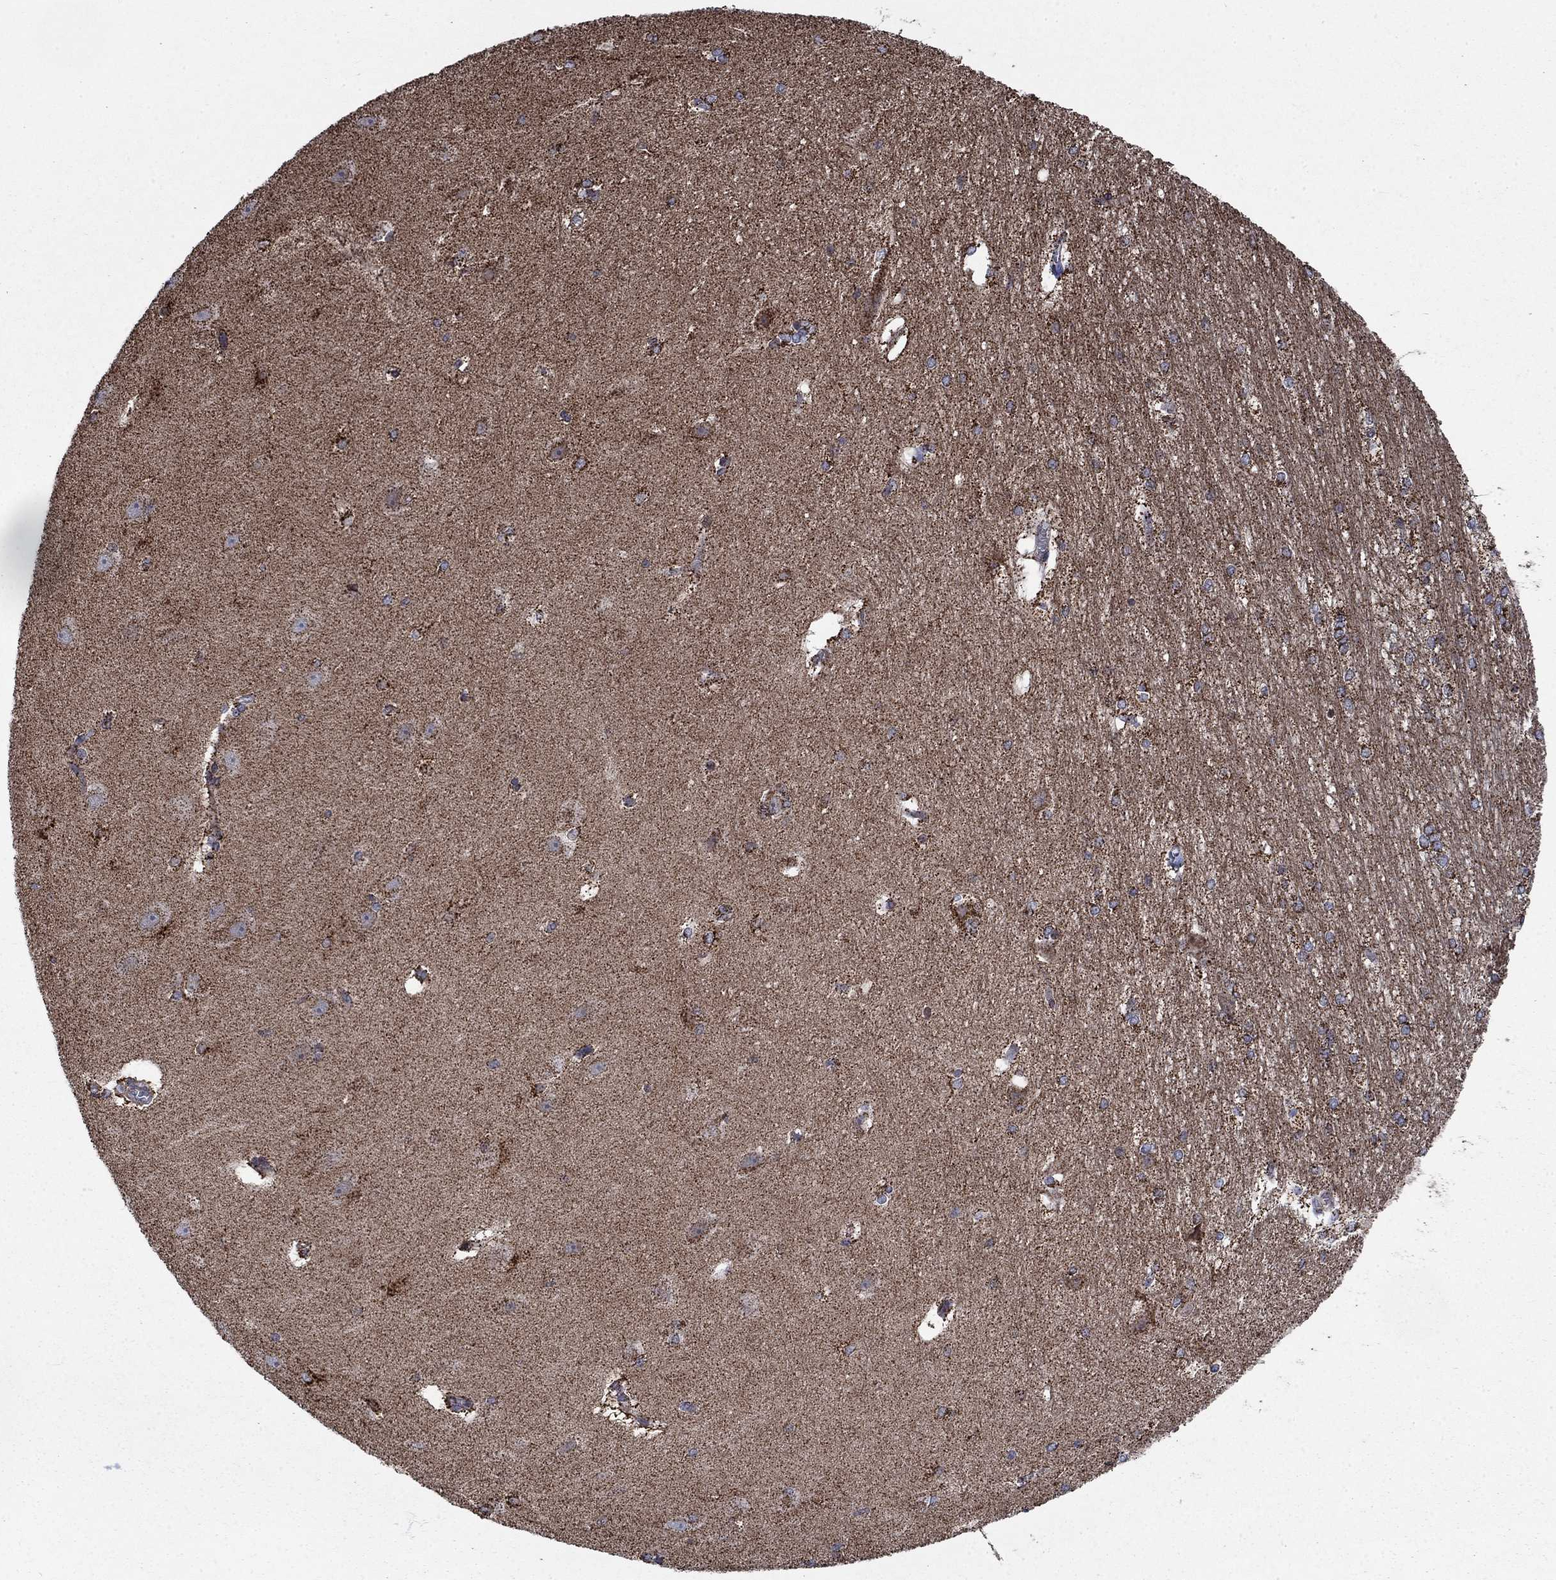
{"staining": {"intensity": "strong", "quantity": "<25%", "location": "cytoplasmic/membranous"}, "tissue": "hippocampus", "cell_type": "Glial cells", "image_type": "normal", "snomed": [{"axis": "morphology", "description": "Normal tissue, NOS"}, {"axis": "topography", "description": "Cerebral cortex"}, {"axis": "topography", "description": "Hippocampus"}], "caption": "Glial cells demonstrate strong cytoplasmic/membranous expression in about <25% of cells in unremarkable hippocampus.", "gene": "MOAP1", "patient": {"sex": "female", "age": 19}}